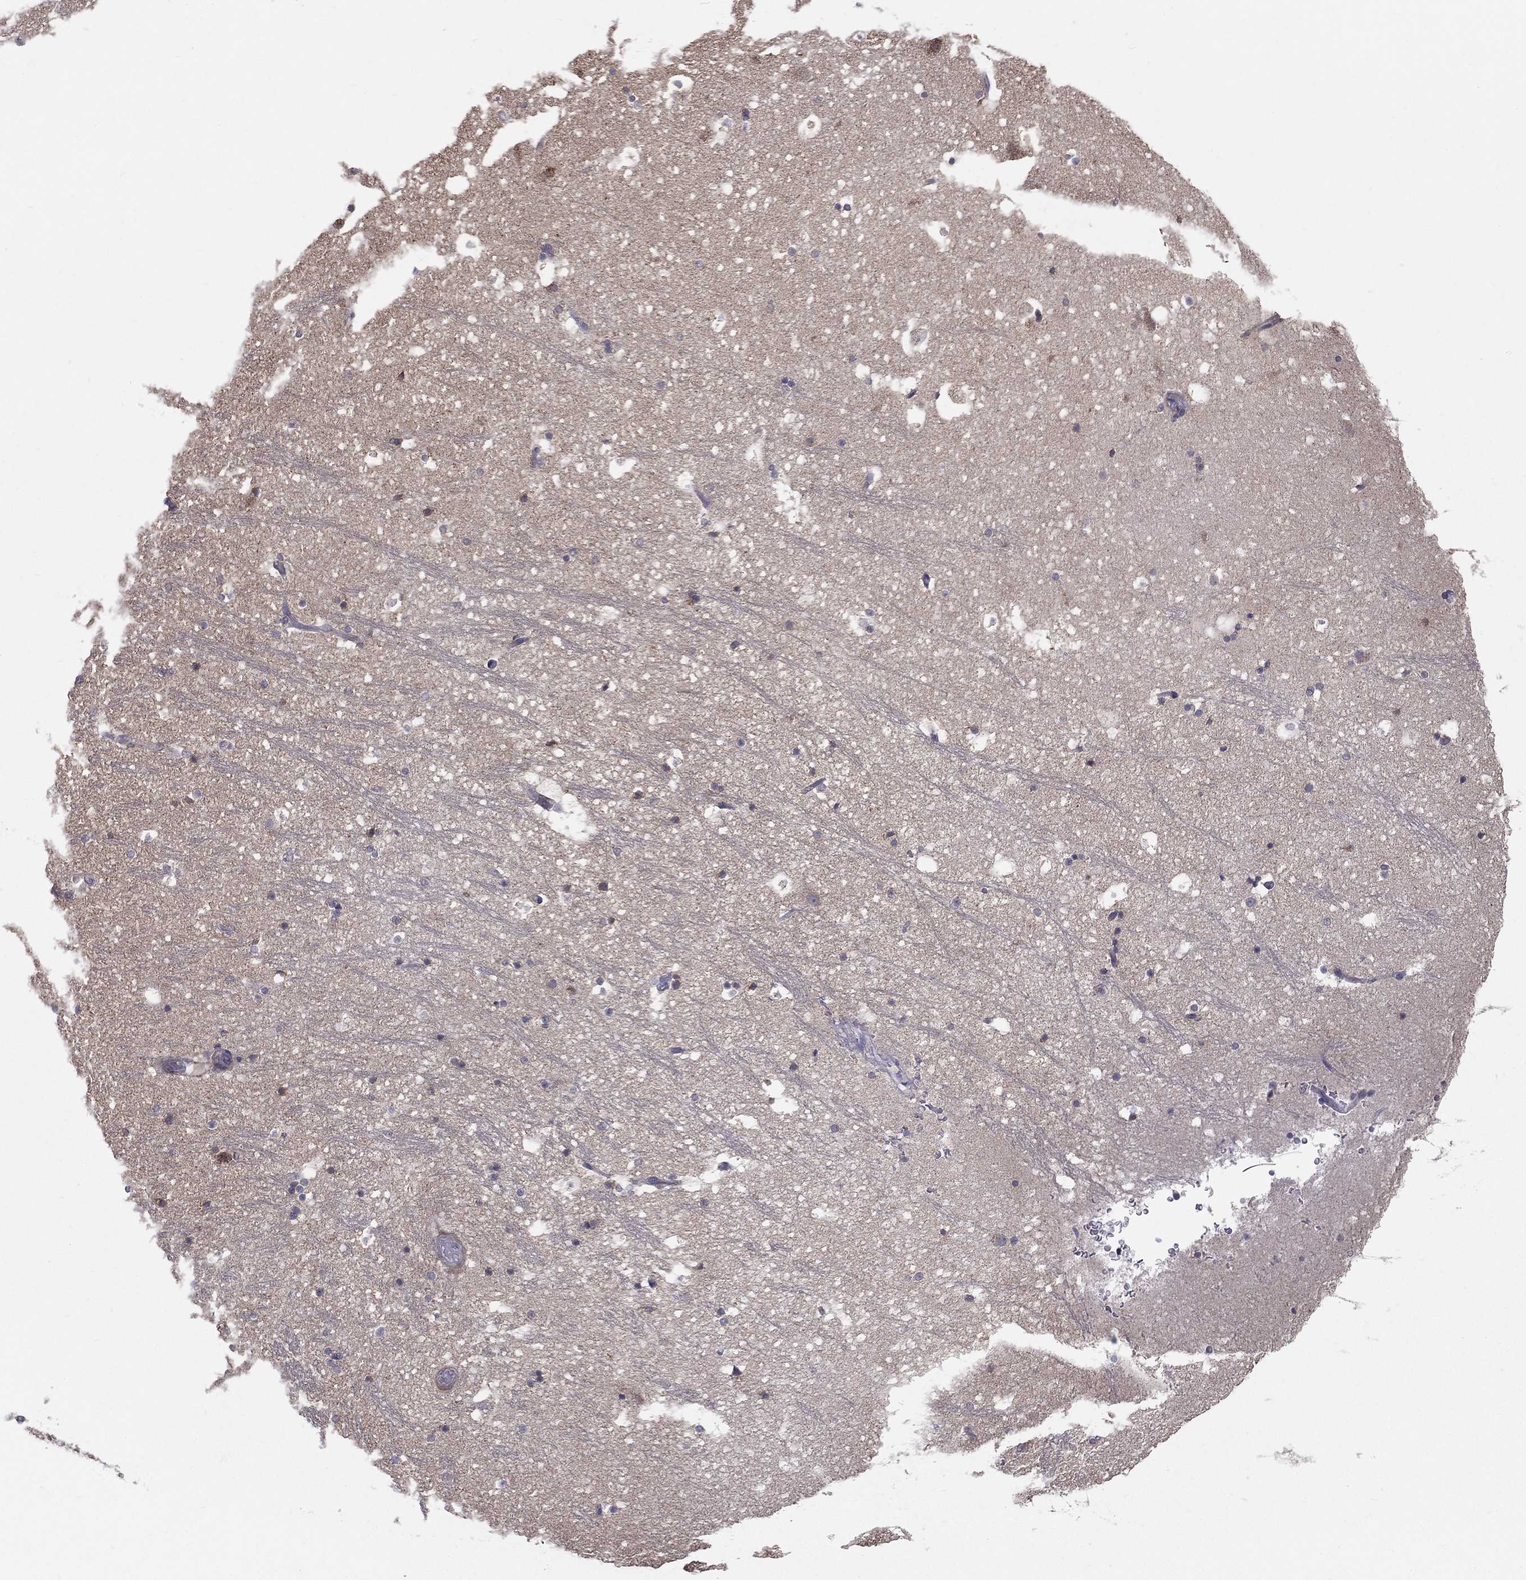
{"staining": {"intensity": "negative", "quantity": "none", "location": "none"}, "tissue": "hippocampus", "cell_type": "Glial cells", "image_type": "normal", "snomed": [{"axis": "morphology", "description": "Normal tissue, NOS"}, {"axis": "topography", "description": "Hippocampus"}], "caption": "This photomicrograph is of benign hippocampus stained with immunohistochemistry to label a protein in brown with the nuclei are counter-stained blue. There is no staining in glial cells. Nuclei are stained in blue.", "gene": "PCSK1", "patient": {"sex": "male", "age": 51}}